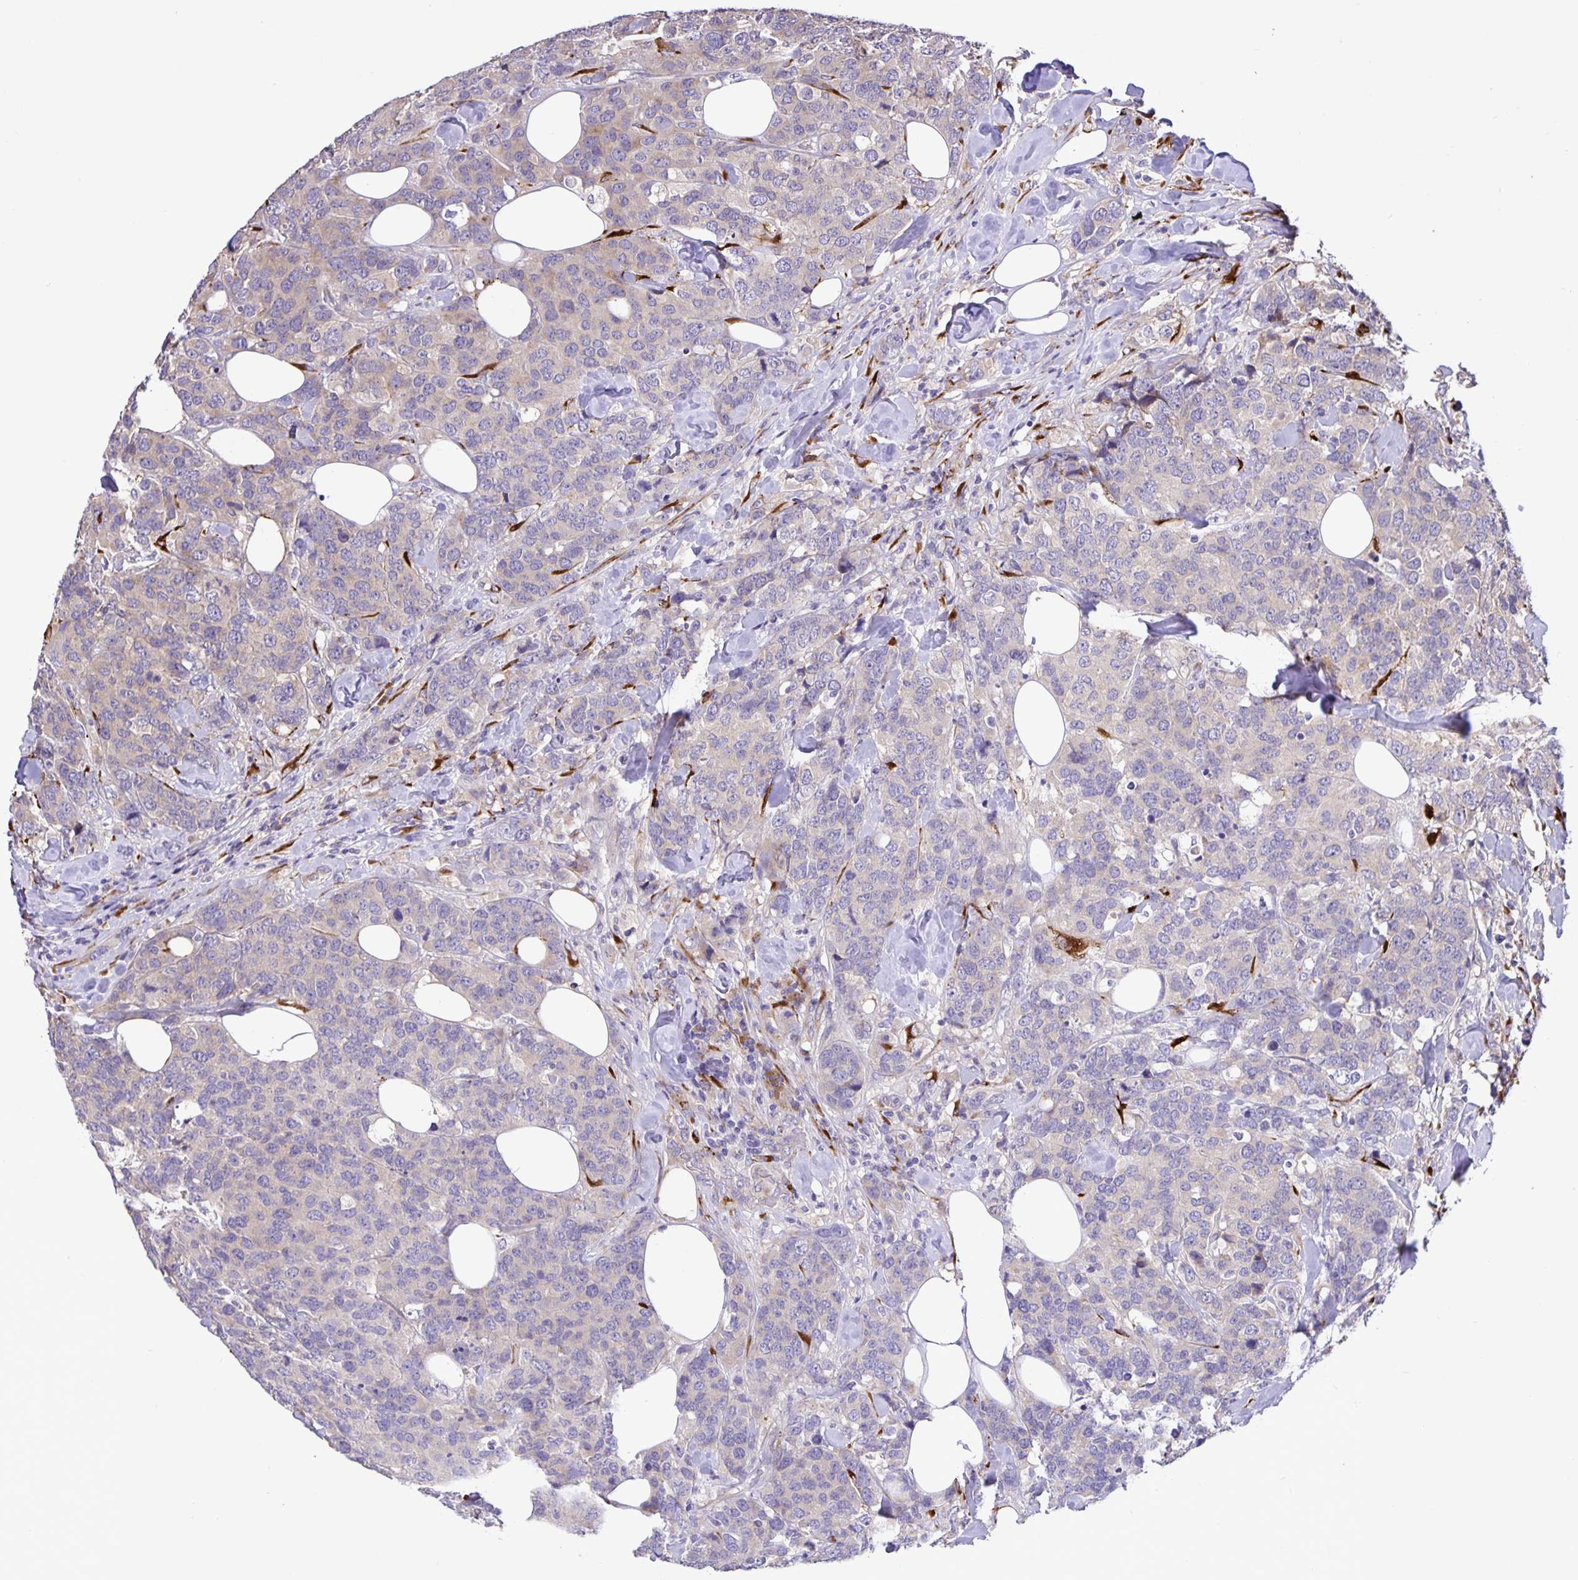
{"staining": {"intensity": "moderate", "quantity": "<25%", "location": "cytoplasmic/membranous"}, "tissue": "breast cancer", "cell_type": "Tumor cells", "image_type": "cancer", "snomed": [{"axis": "morphology", "description": "Lobular carcinoma"}, {"axis": "topography", "description": "Breast"}], "caption": "This is a micrograph of immunohistochemistry staining of lobular carcinoma (breast), which shows moderate expression in the cytoplasmic/membranous of tumor cells.", "gene": "EML6", "patient": {"sex": "female", "age": 59}}